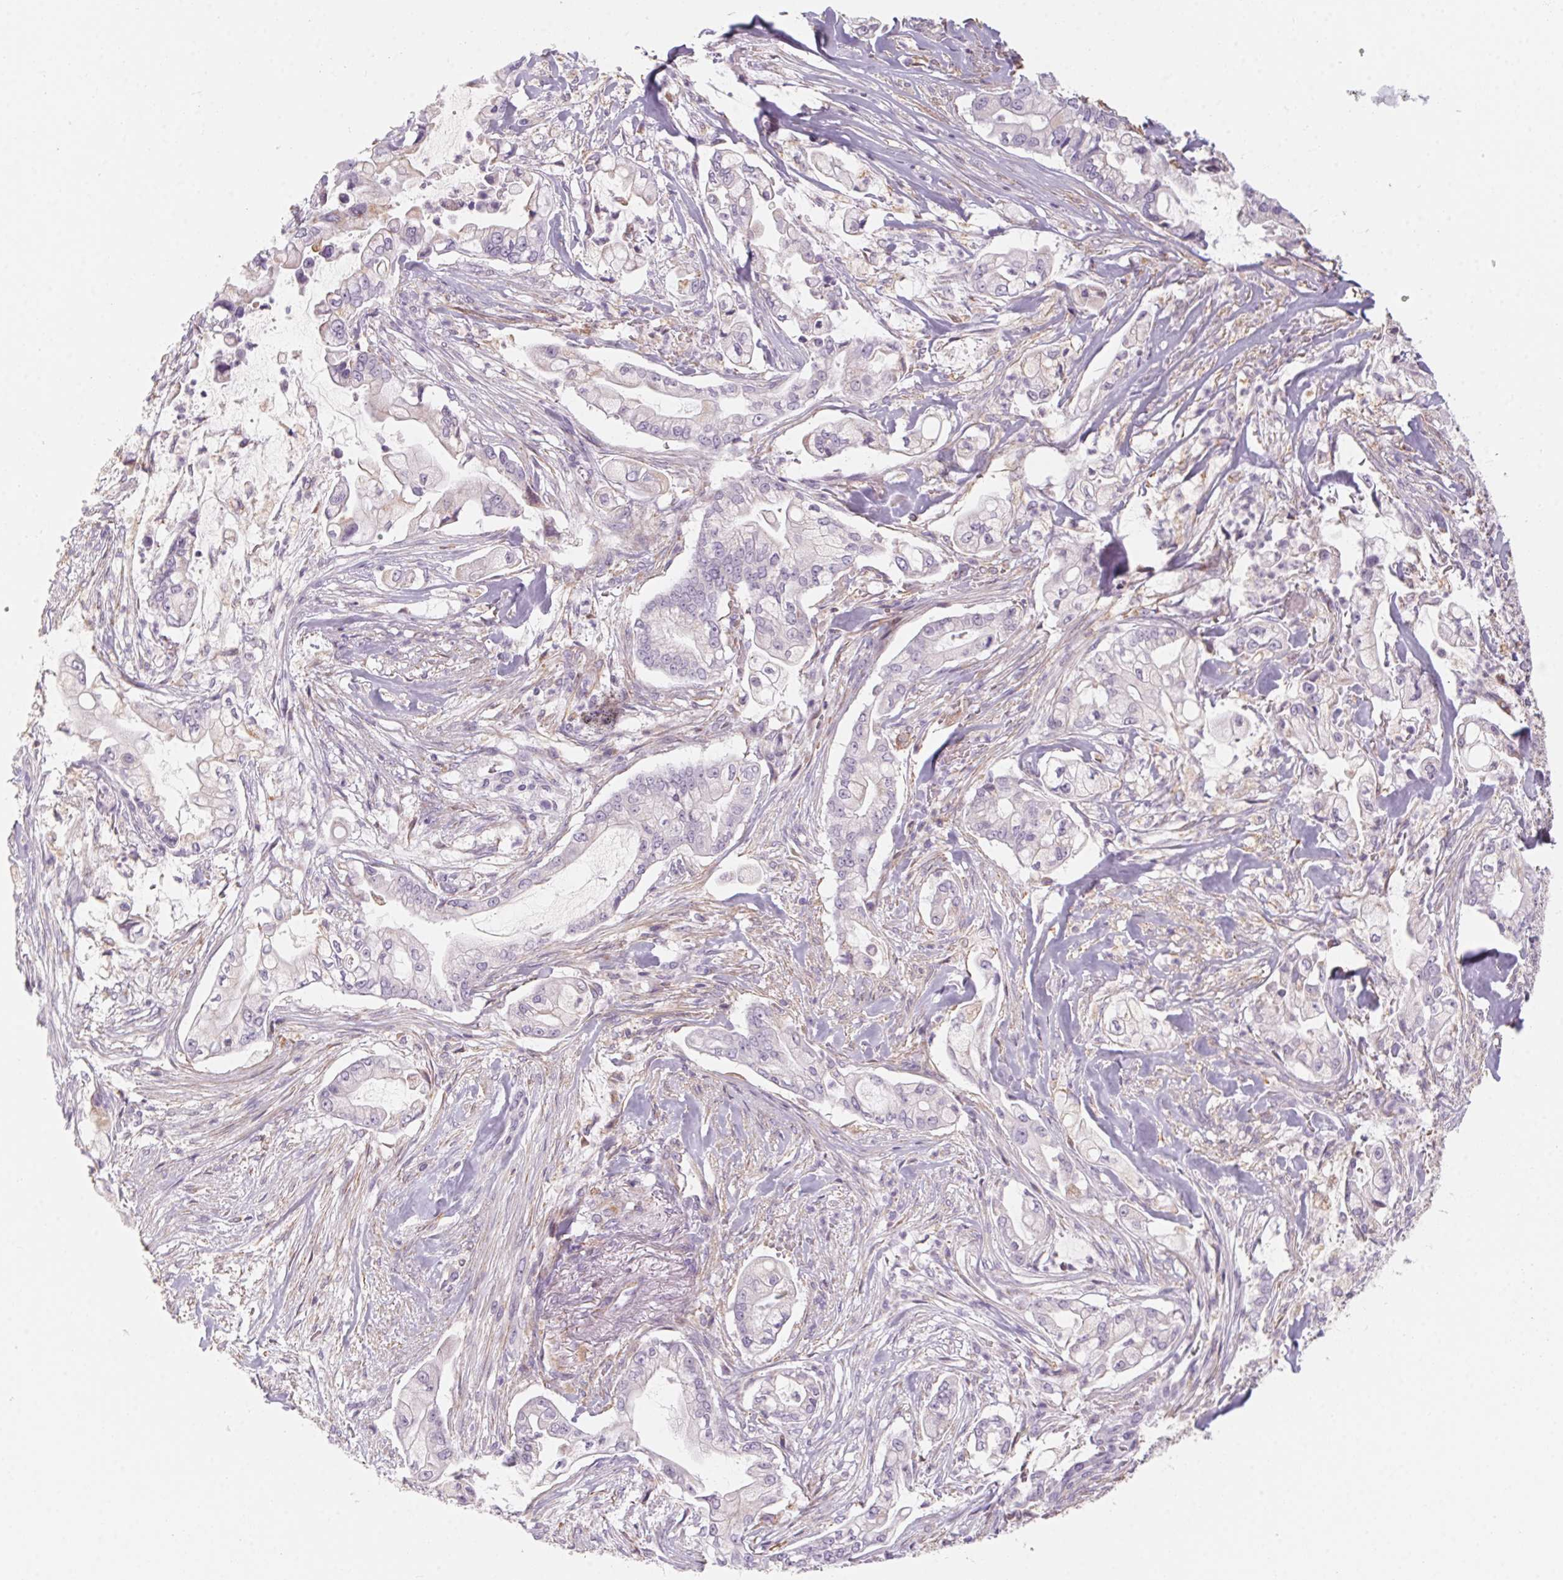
{"staining": {"intensity": "negative", "quantity": "none", "location": "none"}, "tissue": "pancreatic cancer", "cell_type": "Tumor cells", "image_type": "cancer", "snomed": [{"axis": "morphology", "description": "Adenocarcinoma, NOS"}, {"axis": "topography", "description": "Pancreas"}], "caption": "IHC image of human pancreatic adenocarcinoma stained for a protein (brown), which reveals no positivity in tumor cells.", "gene": "PRPH", "patient": {"sex": "female", "age": 69}}